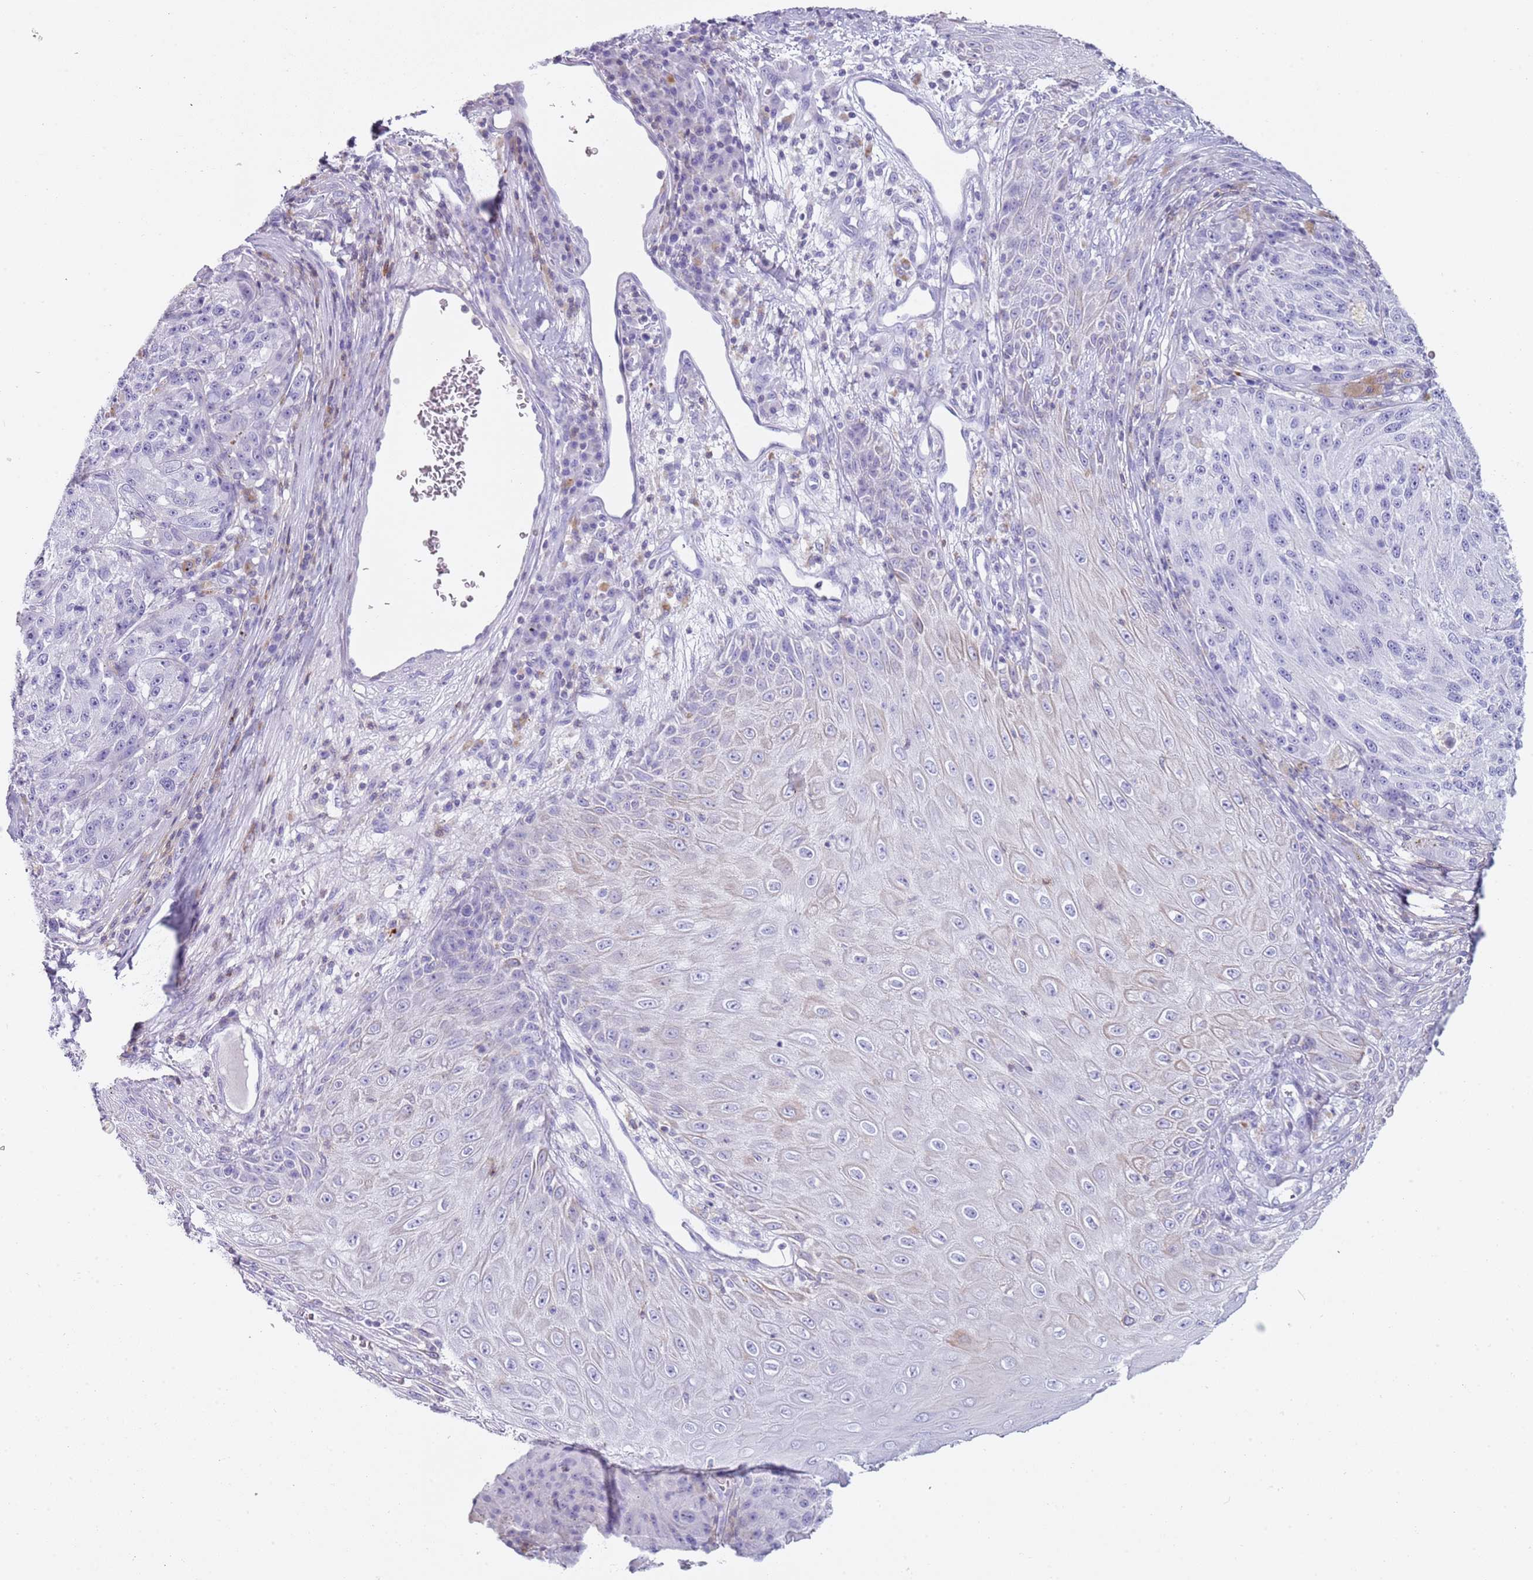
{"staining": {"intensity": "negative", "quantity": "none", "location": "none"}, "tissue": "melanoma", "cell_type": "Tumor cells", "image_type": "cancer", "snomed": [{"axis": "morphology", "description": "Malignant melanoma, NOS"}, {"axis": "topography", "description": "Skin"}], "caption": "This is an immunohistochemistry micrograph of human malignant melanoma. There is no staining in tumor cells.", "gene": "NBPF20", "patient": {"sex": "male", "age": 53}}